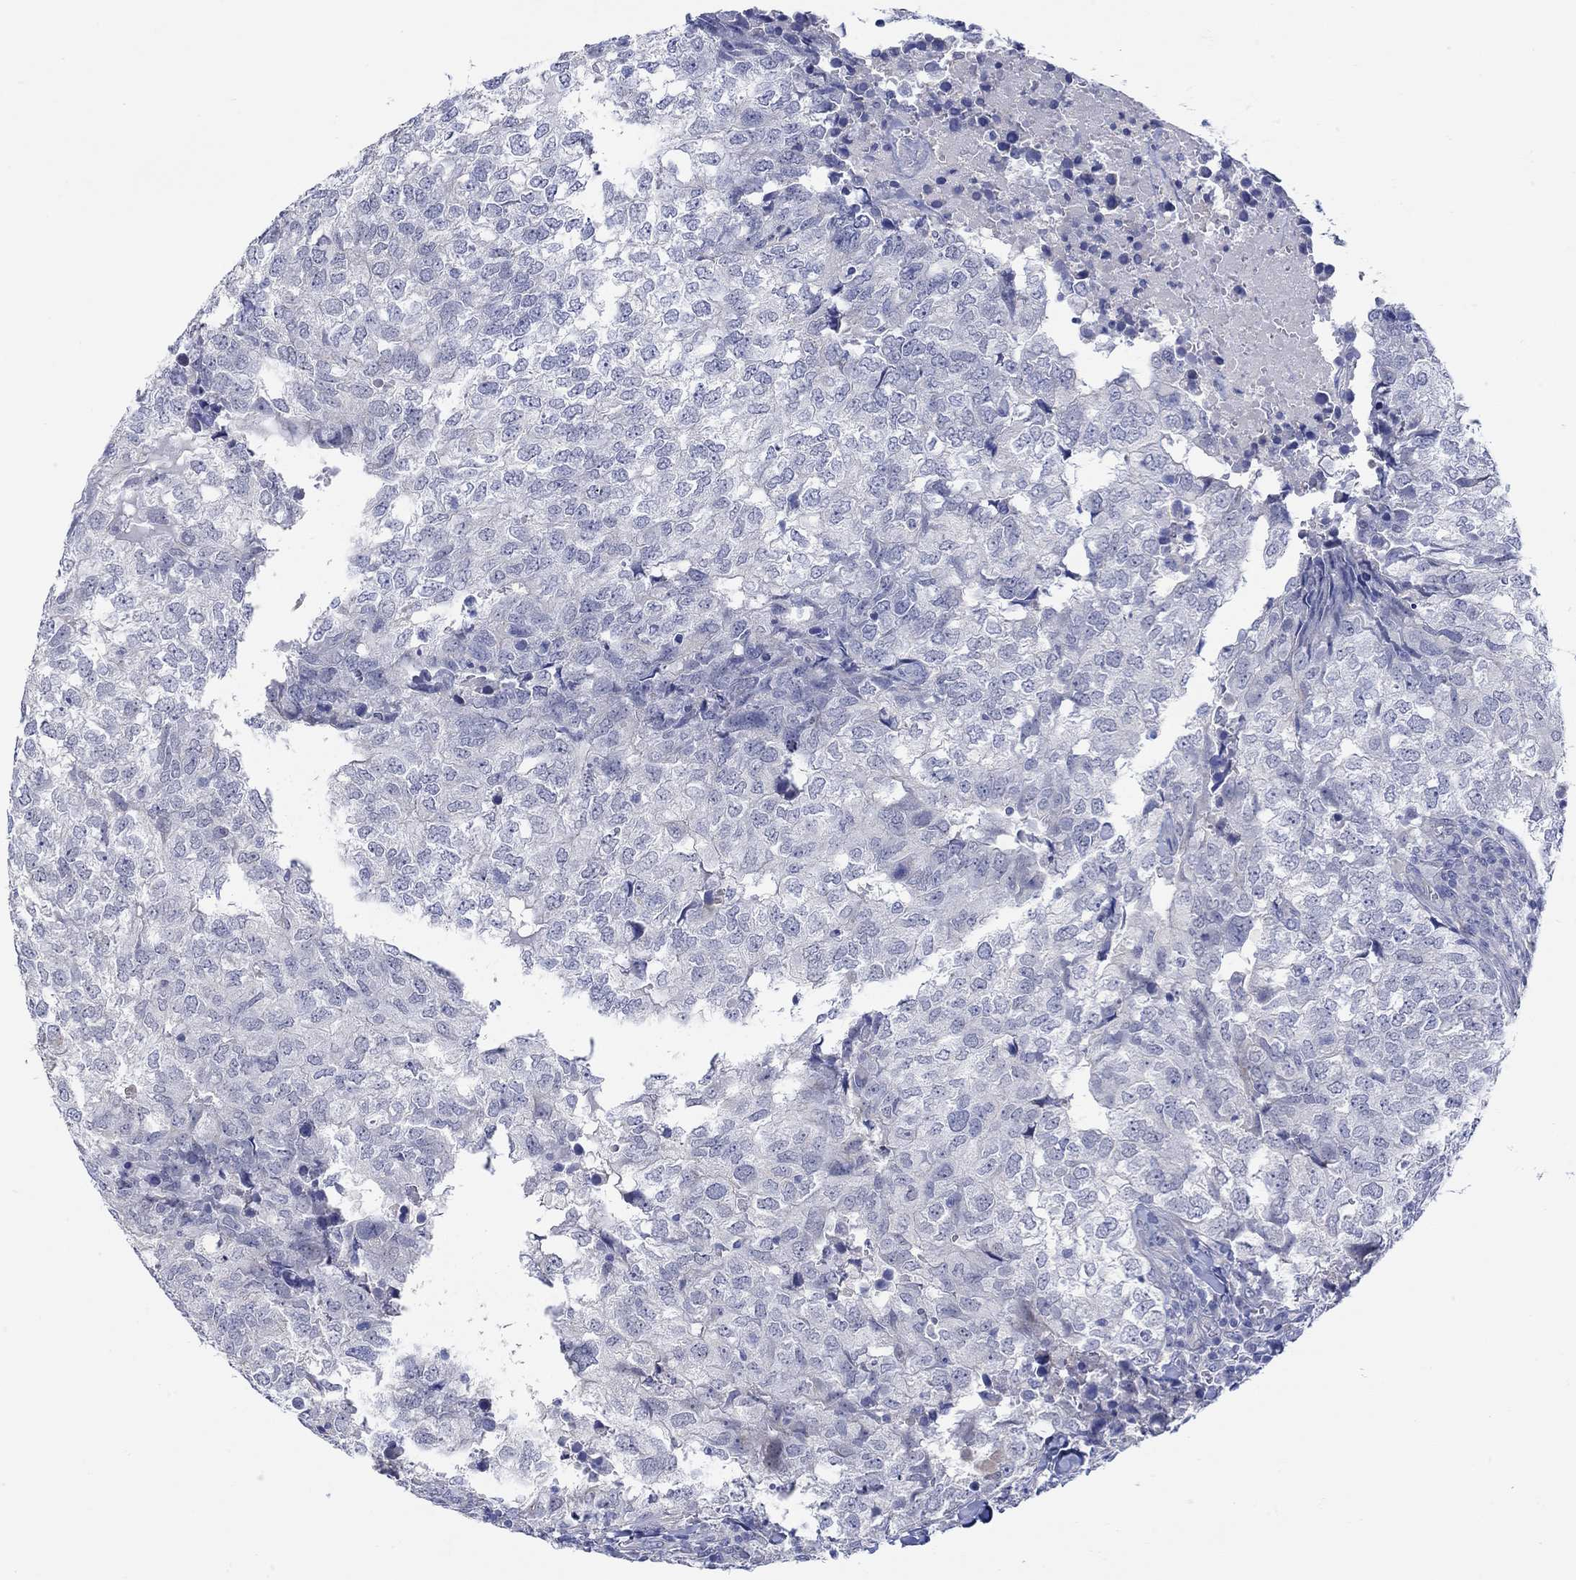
{"staining": {"intensity": "negative", "quantity": "none", "location": "none"}, "tissue": "breast cancer", "cell_type": "Tumor cells", "image_type": "cancer", "snomed": [{"axis": "morphology", "description": "Duct carcinoma"}, {"axis": "topography", "description": "Breast"}], "caption": "There is no significant staining in tumor cells of invasive ductal carcinoma (breast). (DAB (3,3'-diaminobenzidine) immunohistochemistry with hematoxylin counter stain).", "gene": "KRT222", "patient": {"sex": "female", "age": 30}}